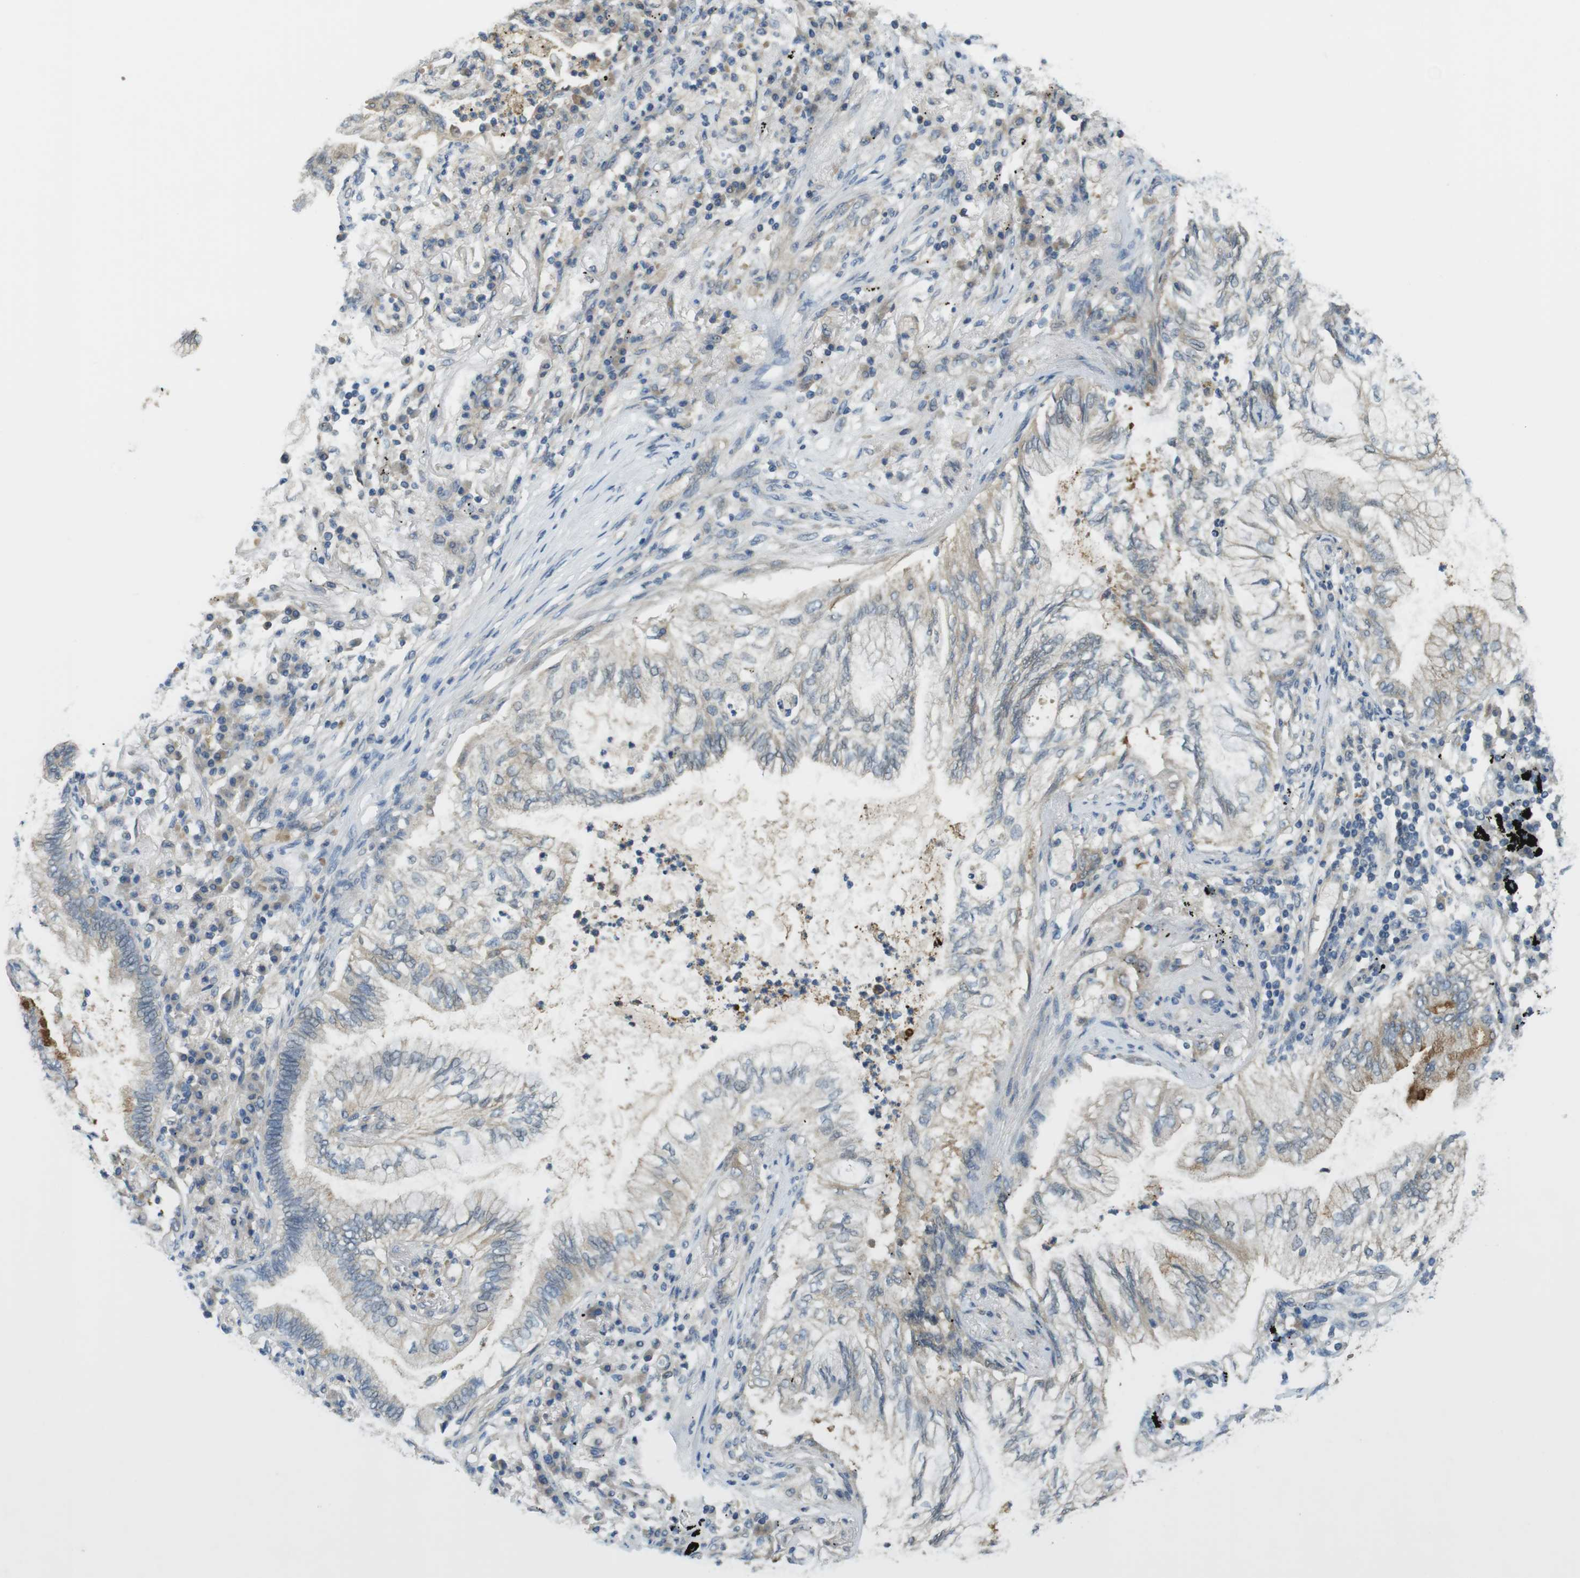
{"staining": {"intensity": "moderate", "quantity": "<25%", "location": "cytoplasmic/membranous"}, "tissue": "lung cancer", "cell_type": "Tumor cells", "image_type": "cancer", "snomed": [{"axis": "morphology", "description": "Normal tissue, NOS"}, {"axis": "morphology", "description": "Adenocarcinoma, NOS"}, {"axis": "topography", "description": "Bronchus"}, {"axis": "topography", "description": "Lung"}], "caption": "Immunohistochemistry micrograph of lung cancer stained for a protein (brown), which displays low levels of moderate cytoplasmic/membranous expression in about <25% of tumor cells.", "gene": "ABHD15", "patient": {"sex": "female", "age": 70}}